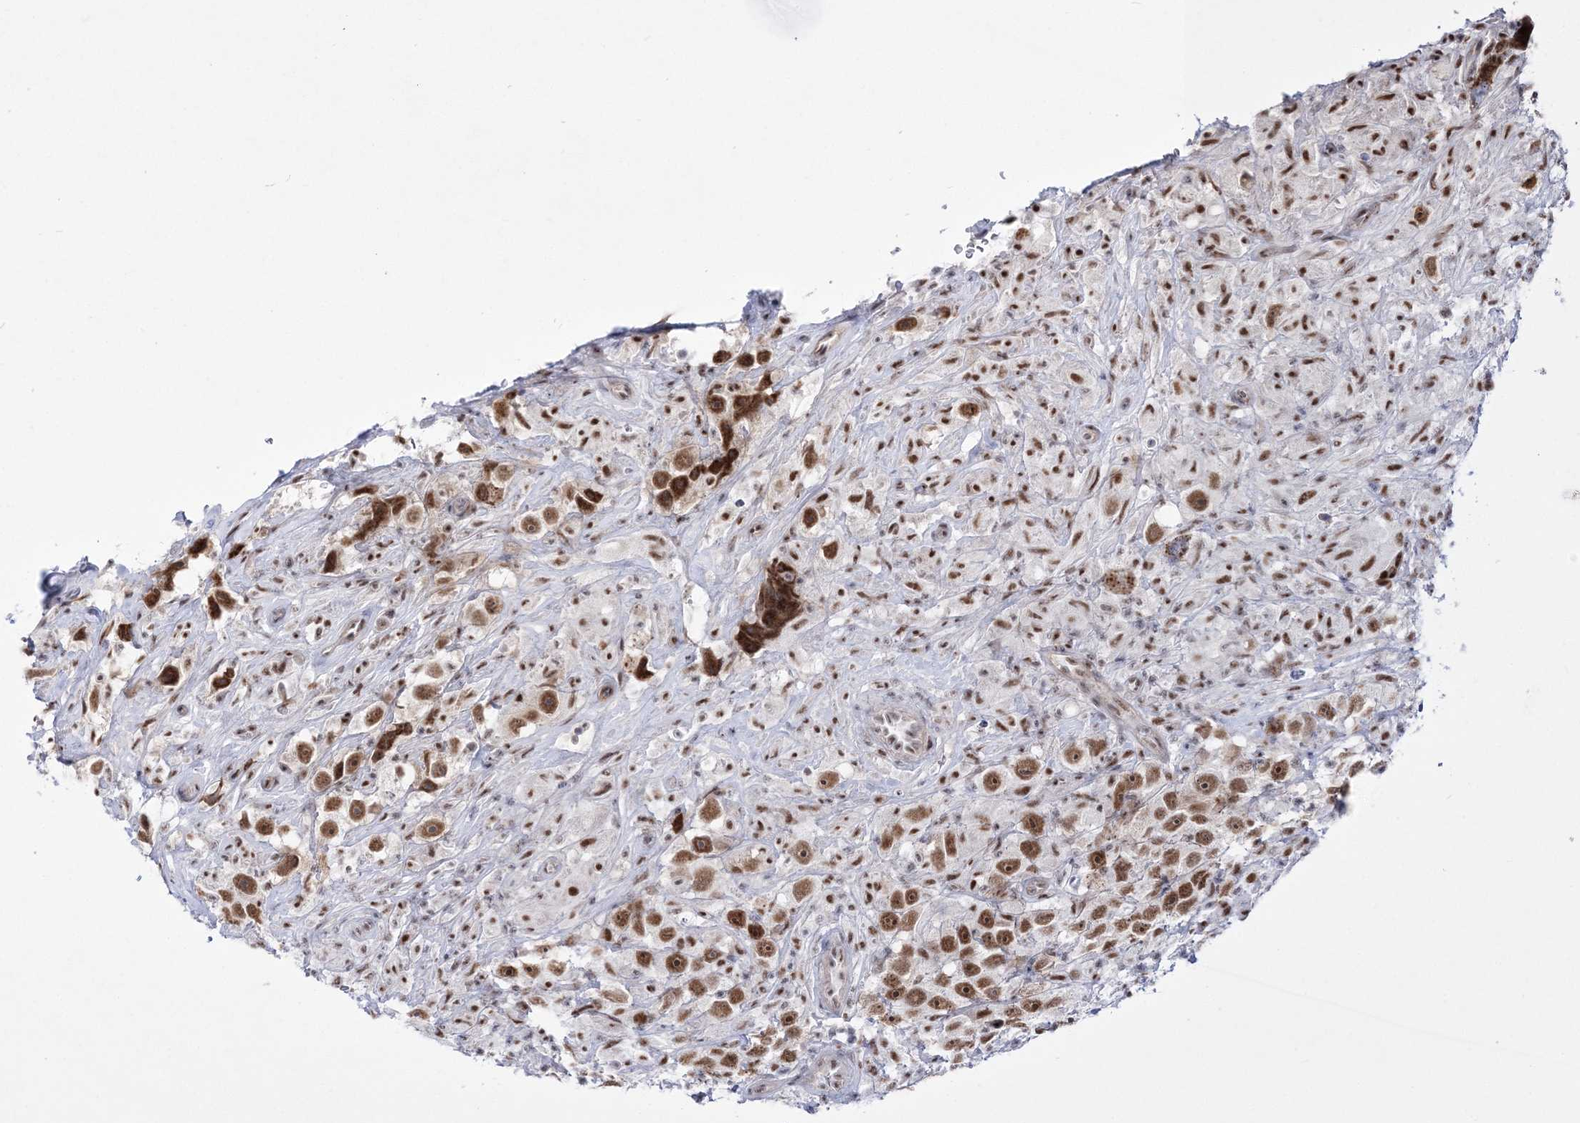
{"staining": {"intensity": "strong", "quantity": ">75%", "location": "nuclear"}, "tissue": "testis cancer", "cell_type": "Tumor cells", "image_type": "cancer", "snomed": [{"axis": "morphology", "description": "Seminoma, NOS"}, {"axis": "topography", "description": "Testis"}], "caption": "Brown immunohistochemical staining in human testis cancer shows strong nuclear expression in approximately >75% of tumor cells.", "gene": "NSUN2", "patient": {"sex": "male", "age": 49}}